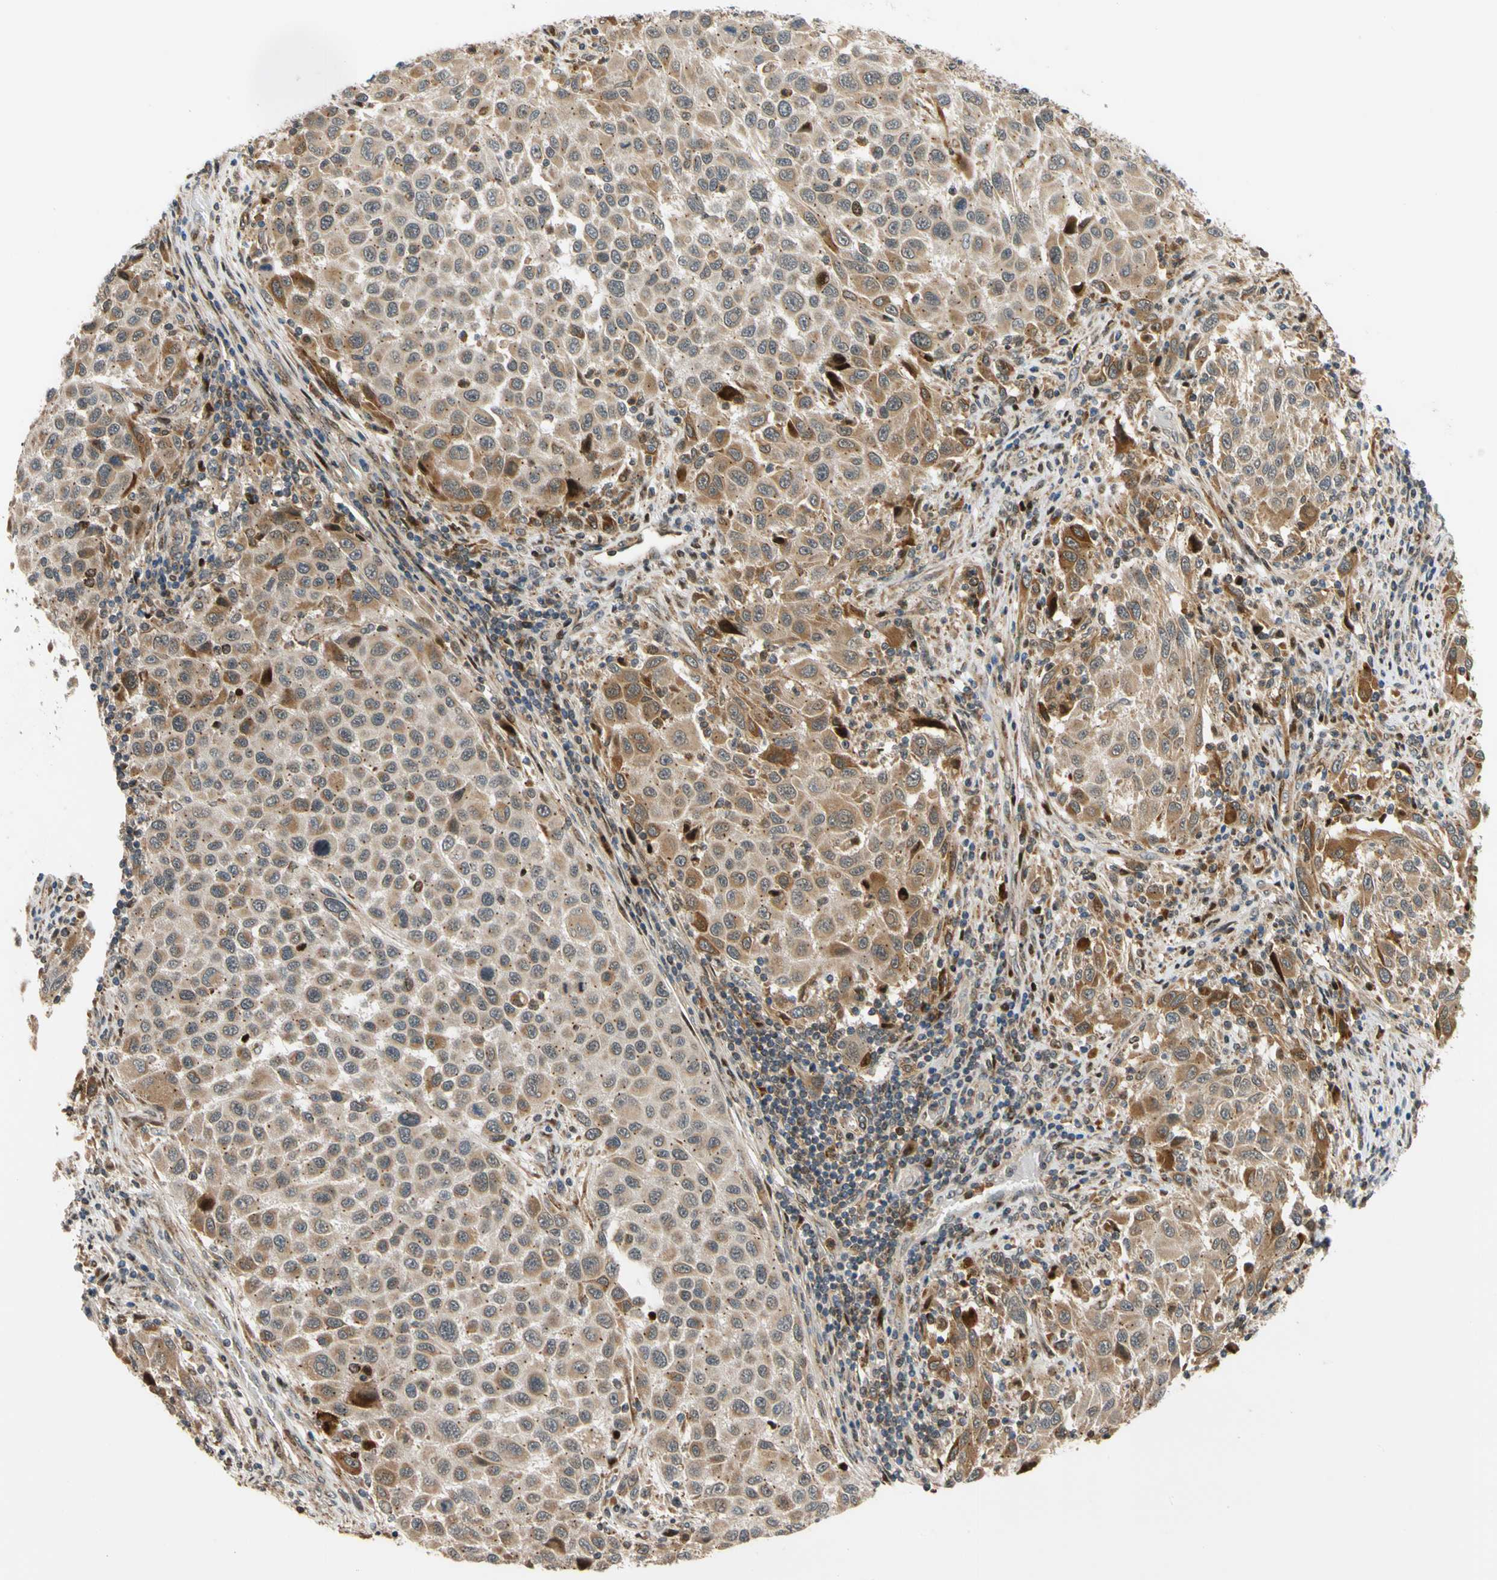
{"staining": {"intensity": "moderate", "quantity": ">75%", "location": "cytoplasmic/membranous"}, "tissue": "melanoma", "cell_type": "Tumor cells", "image_type": "cancer", "snomed": [{"axis": "morphology", "description": "Malignant melanoma, Metastatic site"}, {"axis": "topography", "description": "Lymph node"}], "caption": "IHC micrograph of human malignant melanoma (metastatic site) stained for a protein (brown), which exhibits medium levels of moderate cytoplasmic/membranous expression in about >75% of tumor cells.", "gene": "IP6K2", "patient": {"sex": "male", "age": 61}}